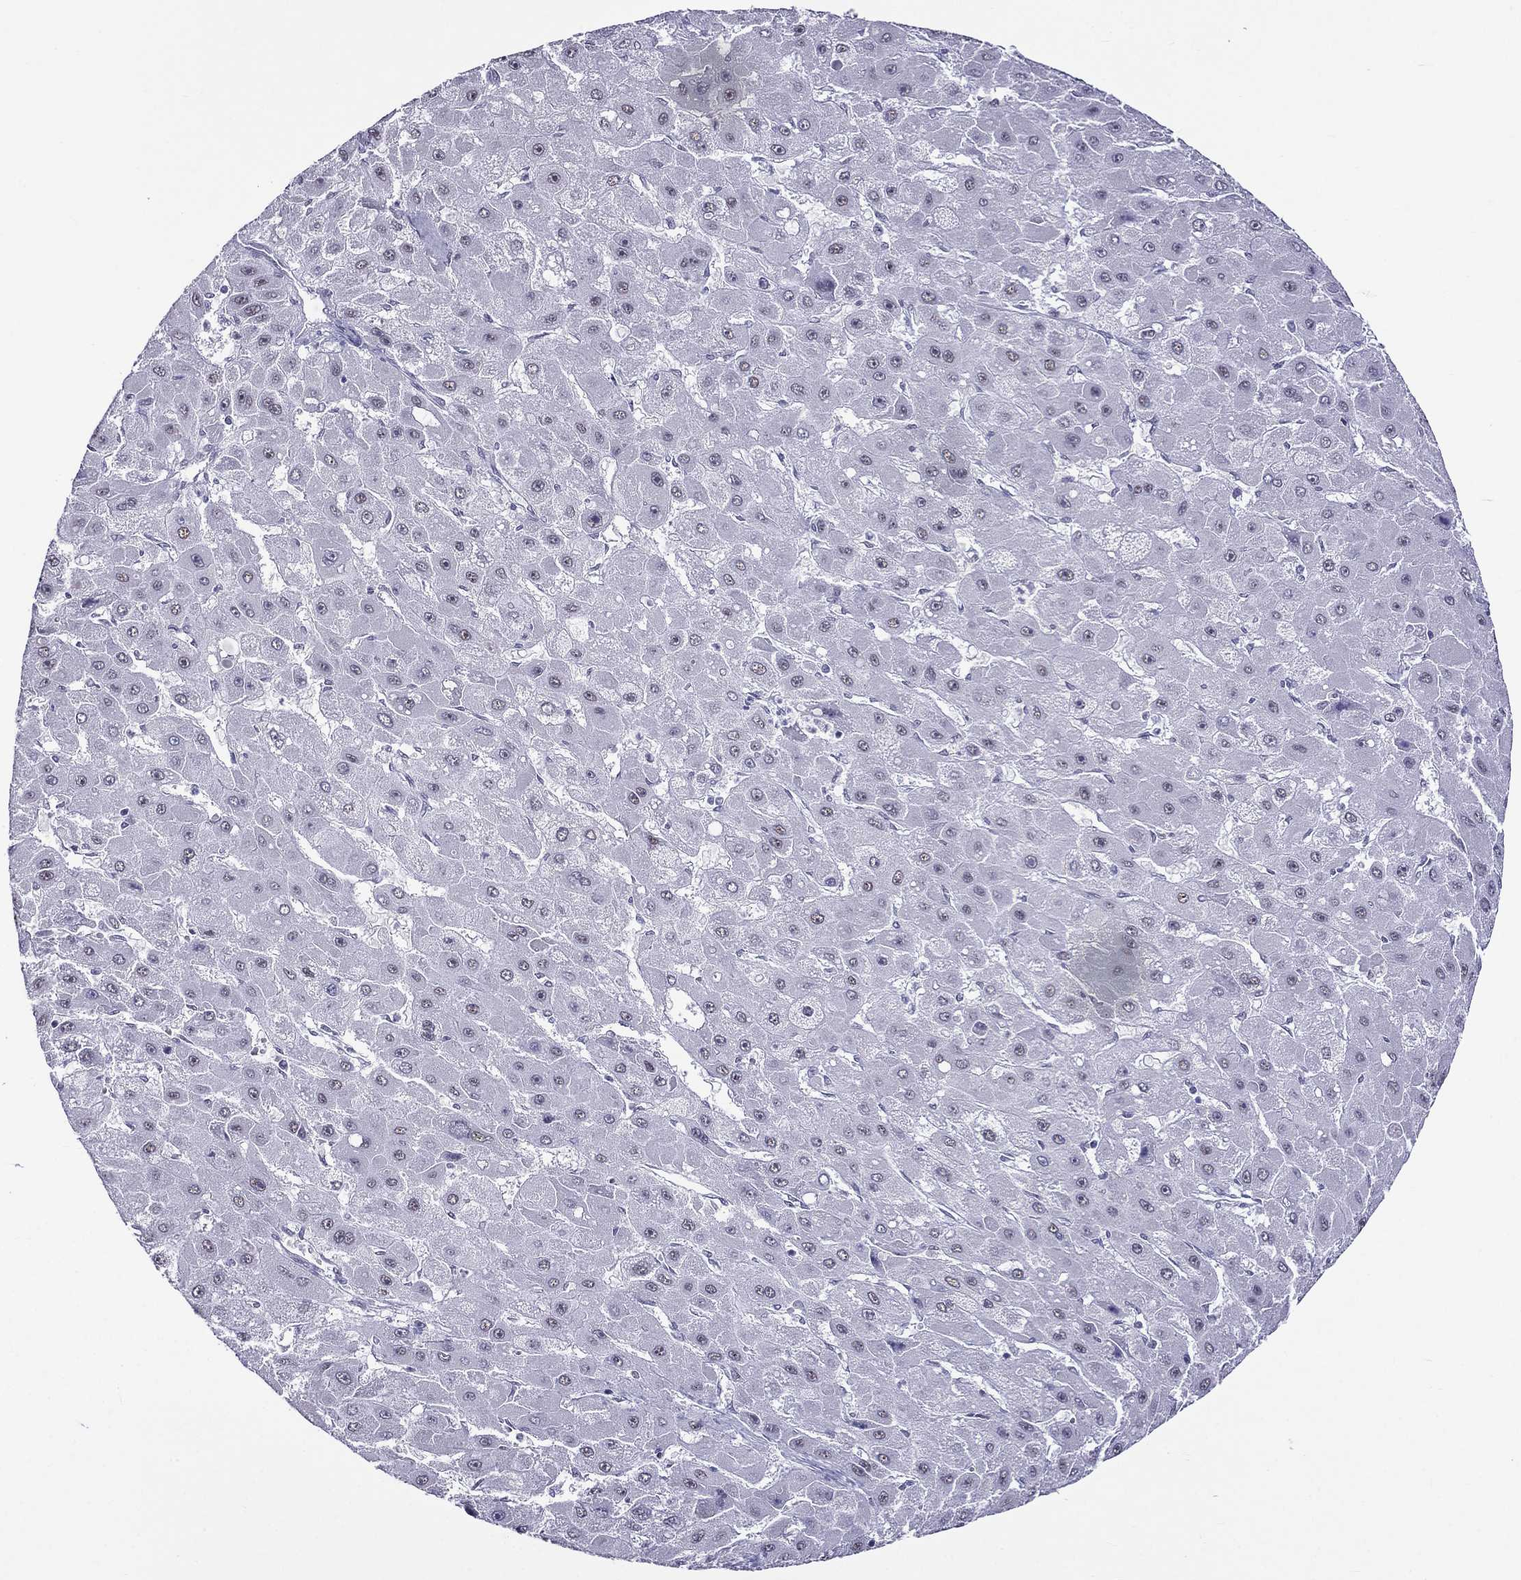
{"staining": {"intensity": "negative", "quantity": "none", "location": "none"}, "tissue": "liver cancer", "cell_type": "Tumor cells", "image_type": "cancer", "snomed": [{"axis": "morphology", "description": "Carcinoma, Hepatocellular, NOS"}, {"axis": "topography", "description": "Liver"}], "caption": "A photomicrograph of human liver cancer (hepatocellular carcinoma) is negative for staining in tumor cells.", "gene": "MGP", "patient": {"sex": "female", "age": 25}}